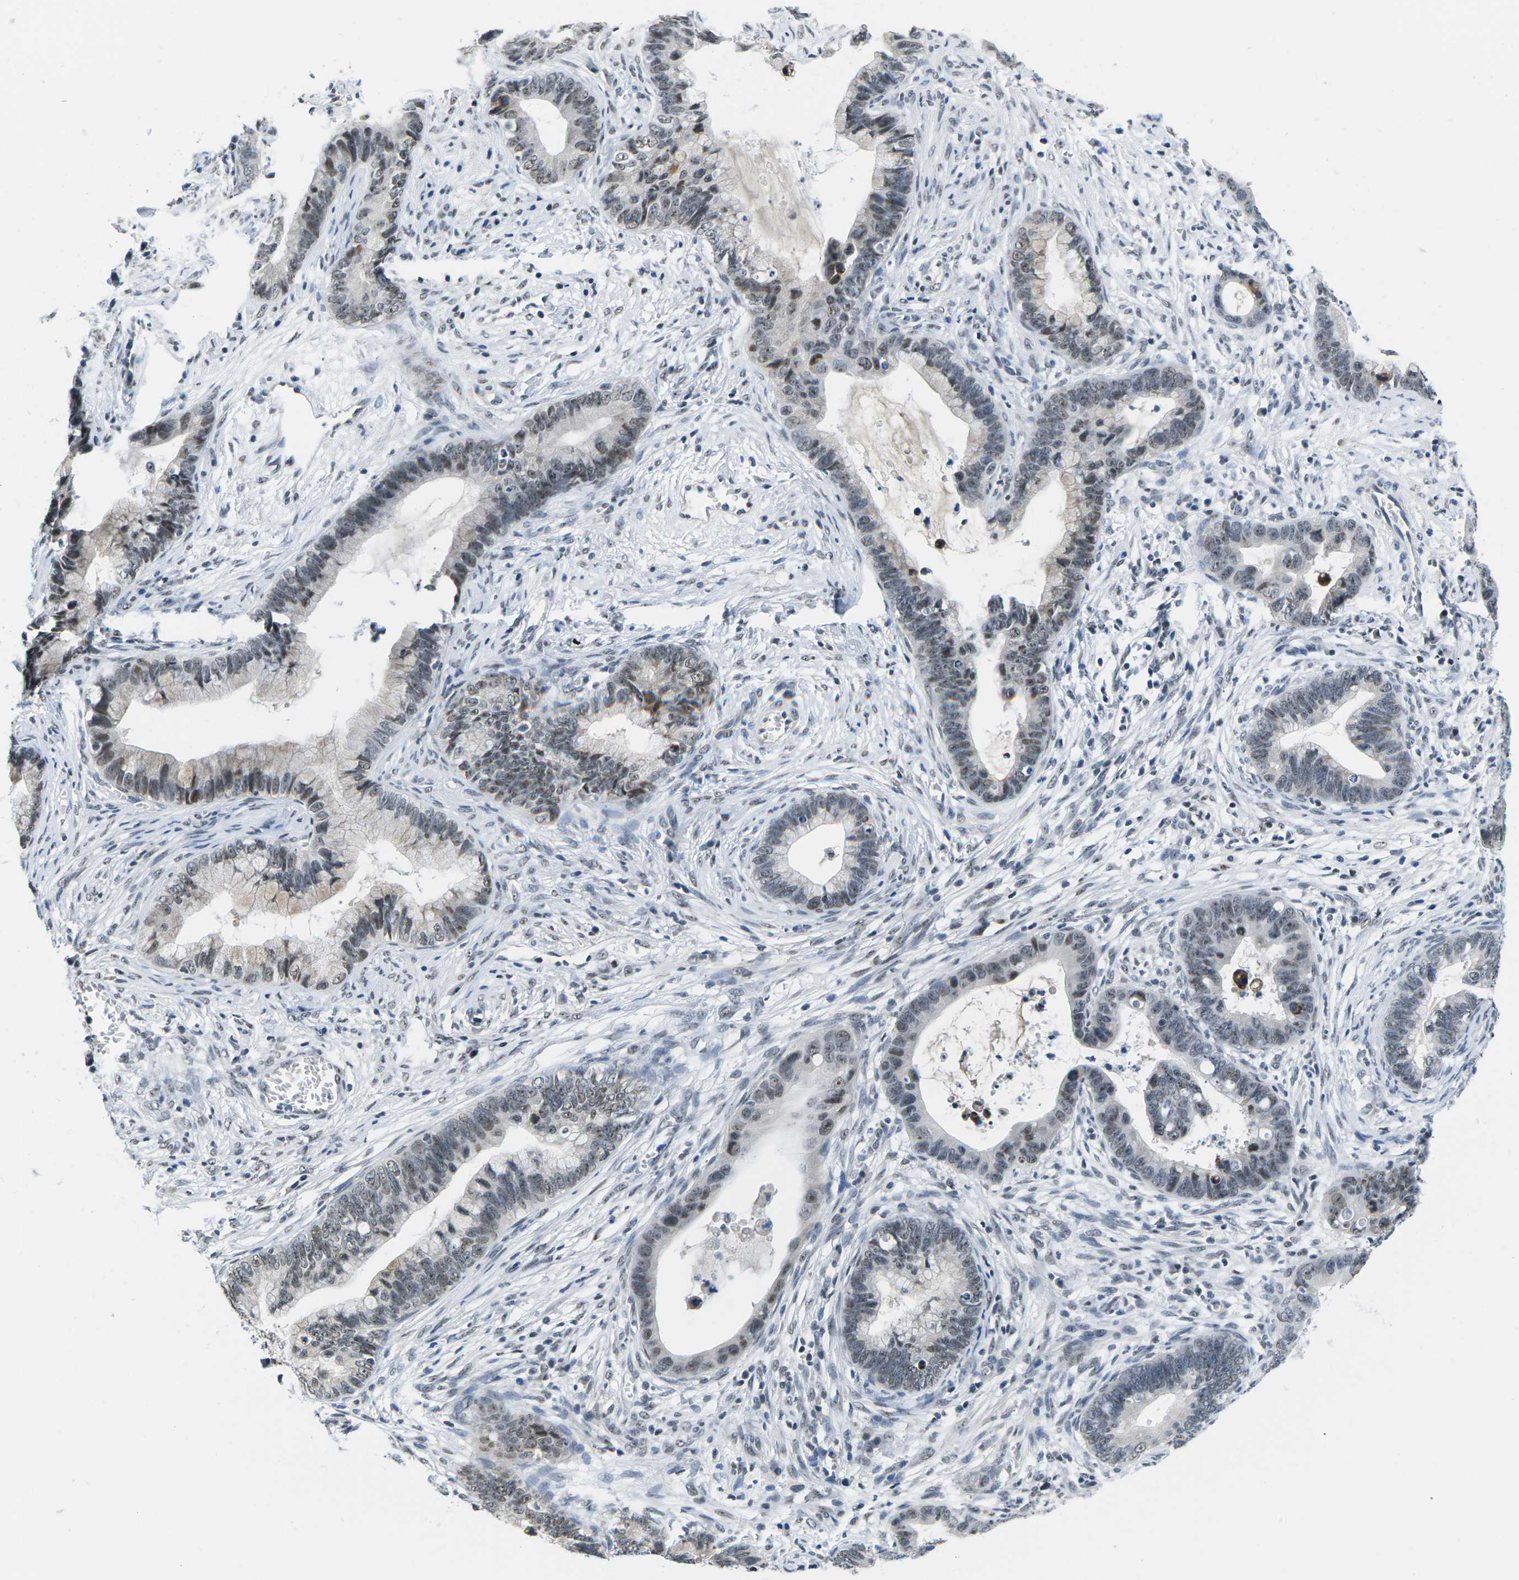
{"staining": {"intensity": "weak", "quantity": "25%-75%", "location": "nuclear"}, "tissue": "cervical cancer", "cell_type": "Tumor cells", "image_type": "cancer", "snomed": [{"axis": "morphology", "description": "Adenocarcinoma, NOS"}, {"axis": "topography", "description": "Cervix"}], "caption": "A brown stain labels weak nuclear positivity of a protein in human cervical cancer (adenocarcinoma) tumor cells.", "gene": "NSRP1", "patient": {"sex": "female", "age": 44}}